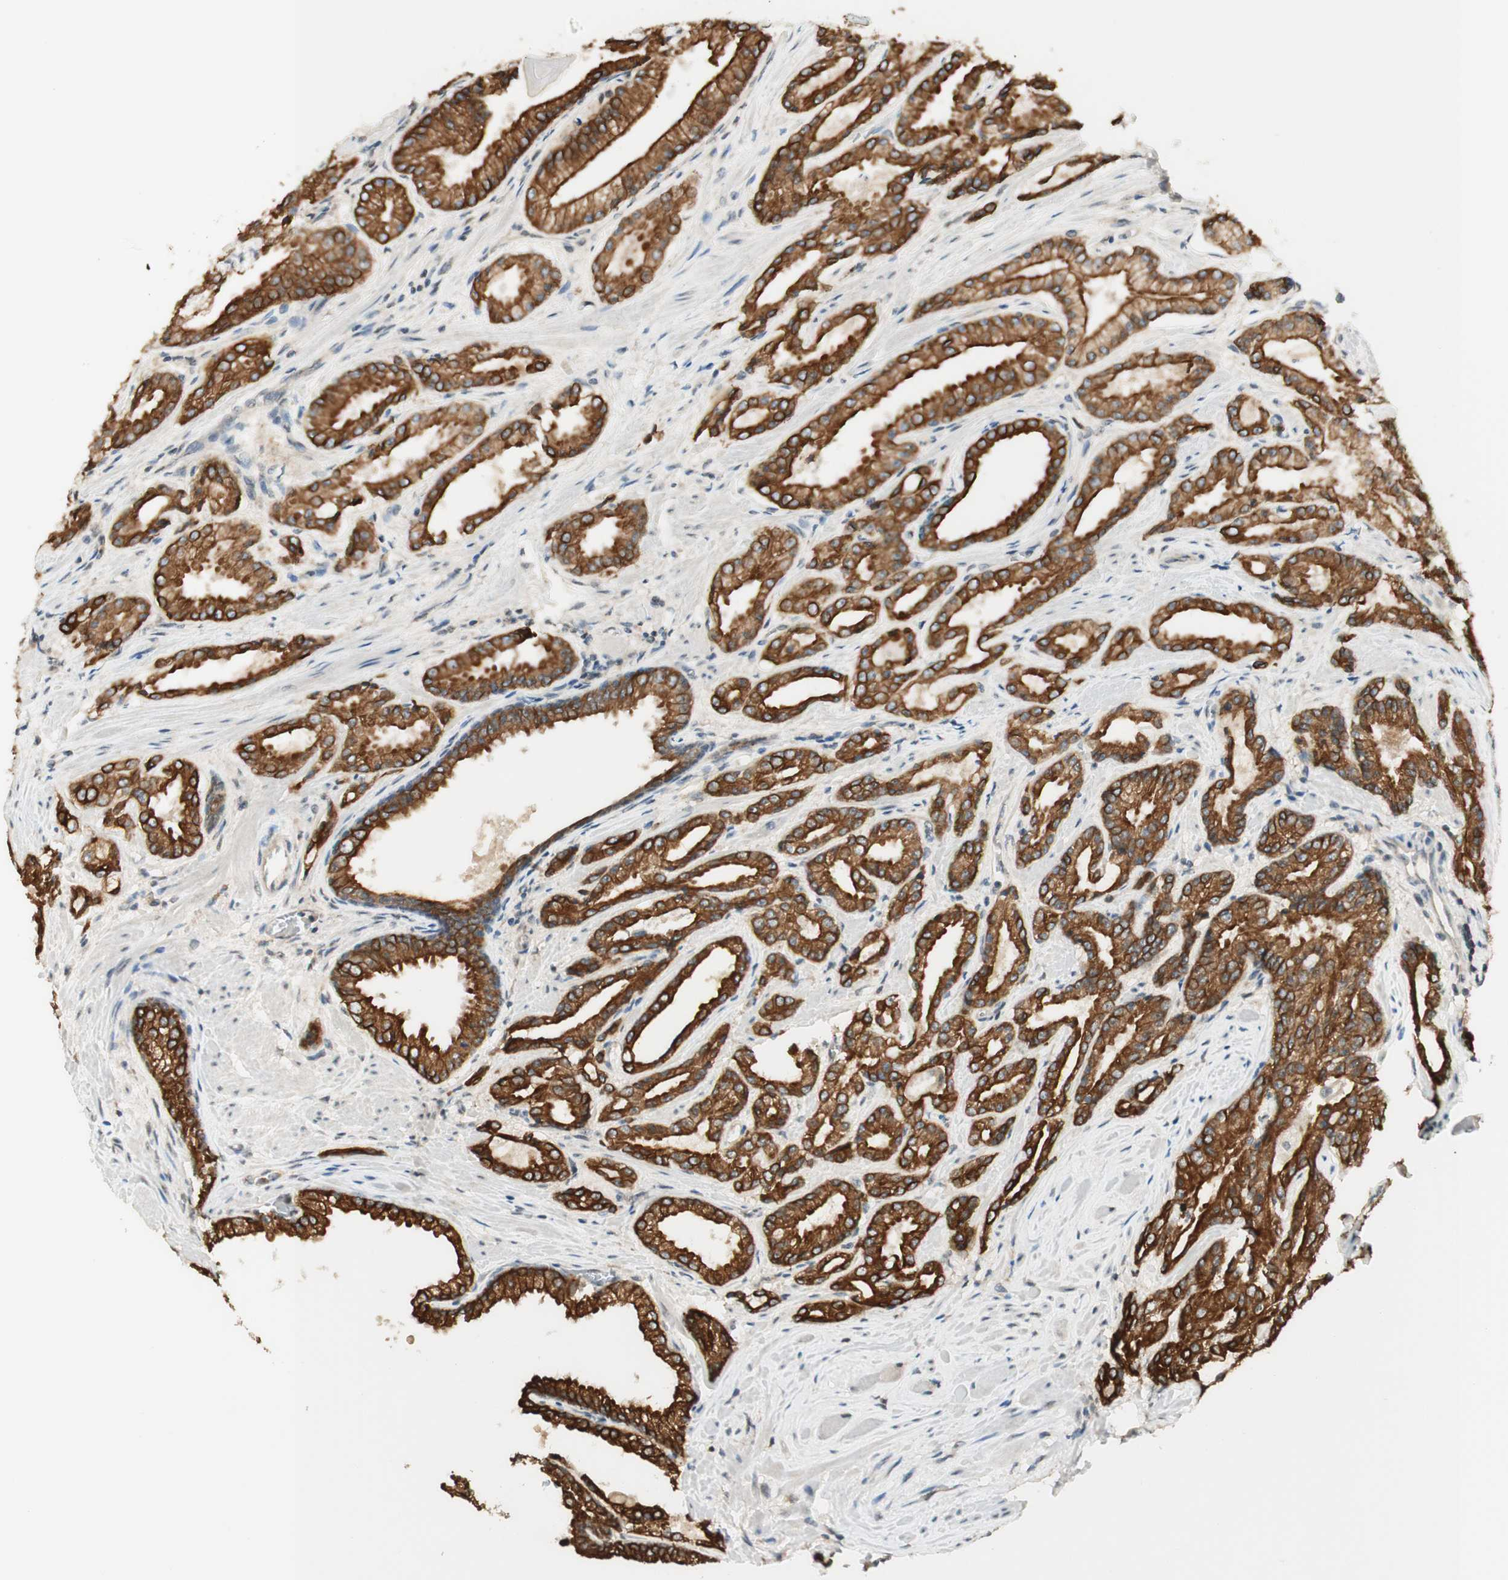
{"staining": {"intensity": "strong", "quantity": ">75%", "location": "cytoplasmic/membranous"}, "tissue": "prostate cancer", "cell_type": "Tumor cells", "image_type": "cancer", "snomed": [{"axis": "morphology", "description": "Adenocarcinoma, Low grade"}, {"axis": "topography", "description": "Prostate"}], "caption": "Prostate low-grade adenocarcinoma tissue demonstrates strong cytoplasmic/membranous positivity in about >75% of tumor cells", "gene": "SPINT2", "patient": {"sex": "male", "age": 59}}